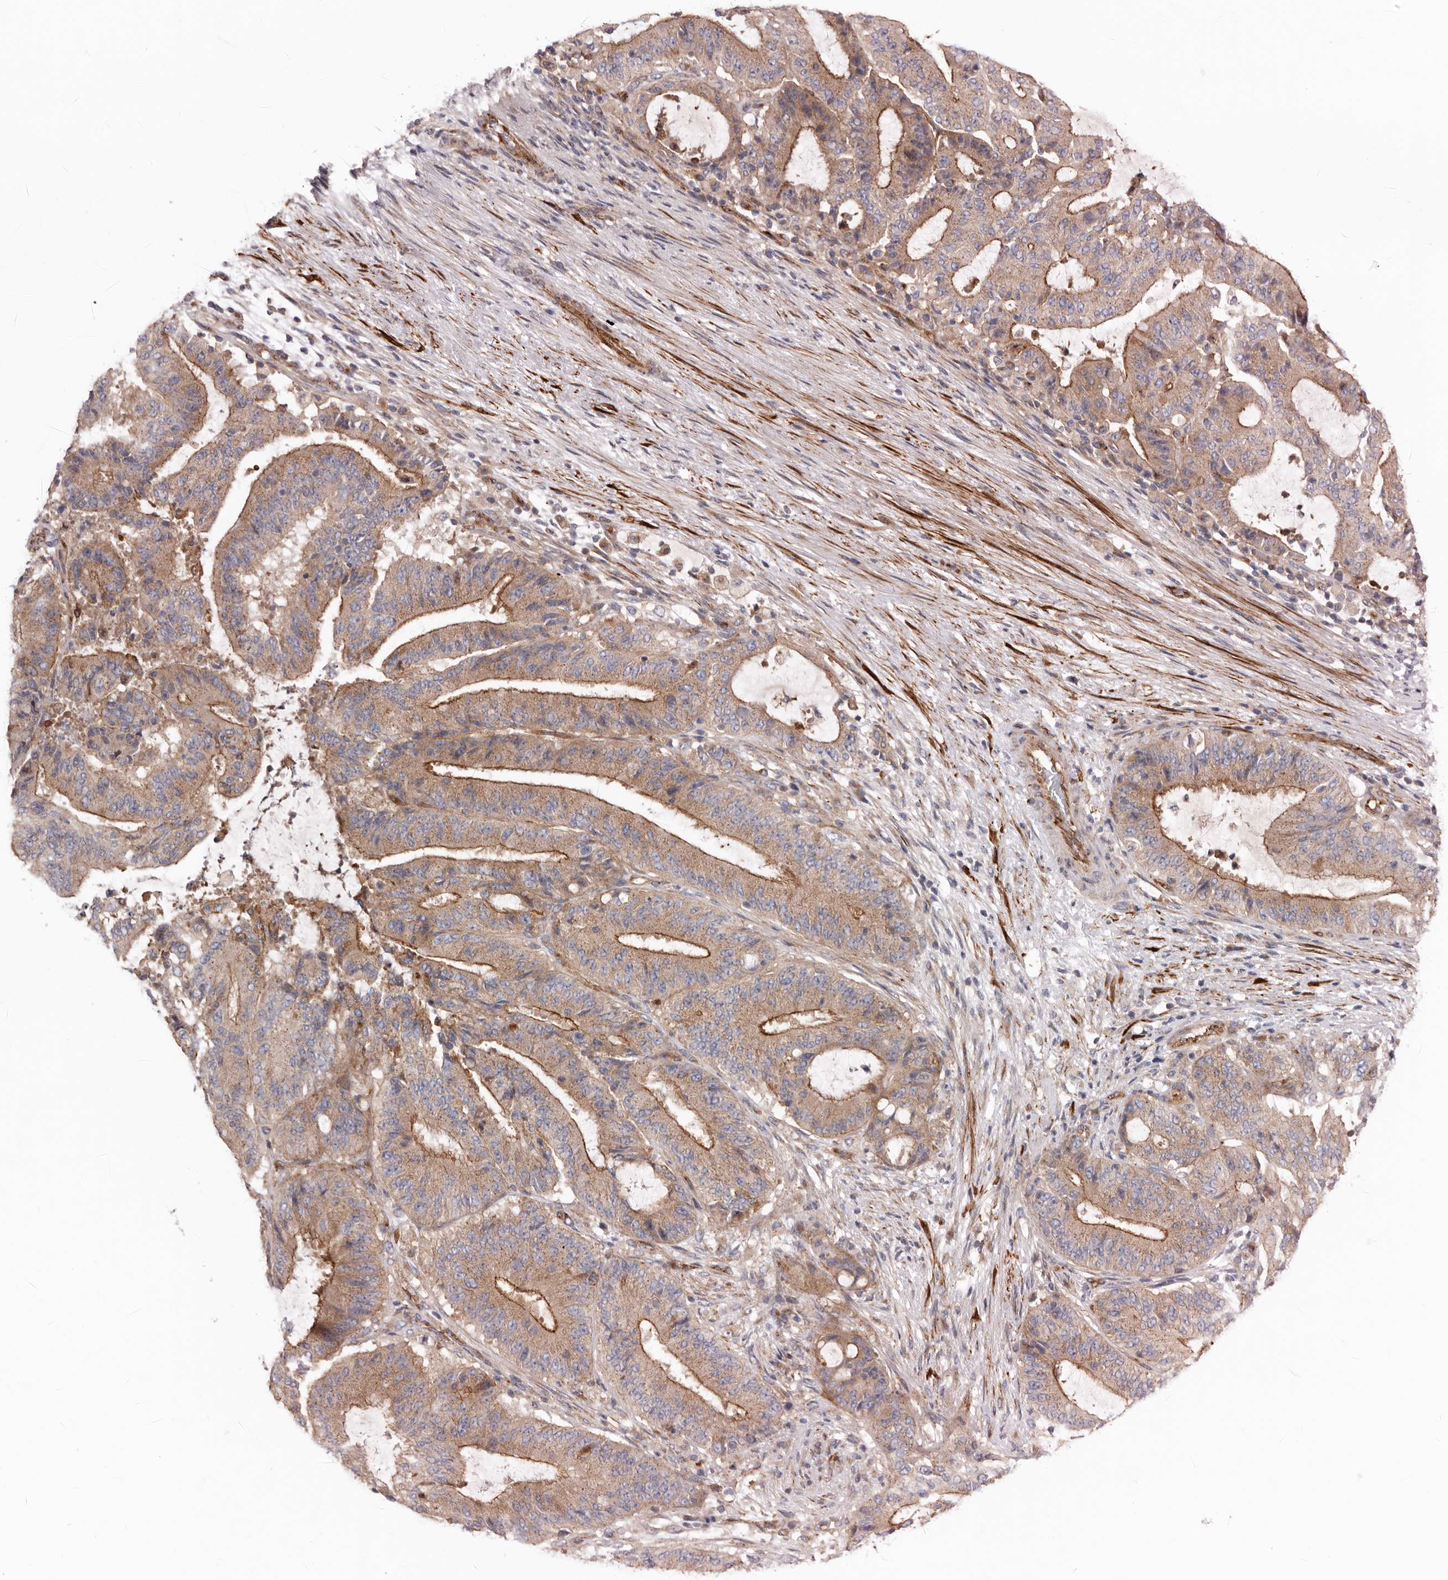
{"staining": {"intensity": "moderate", "quantity": ">75%", "location": "cytoplasmic/membranous"}, "tissue": "liver cancer", "cell_type": "Tumor cells", "image_type": "cancer", "snomed": [{"axis": "morphology", "description": "Normal tissue, NOS"}, {"axis": "morphology", "description": "Cholangiocarcinoma"}, {"axis": "topography", "description": "Liver"}, {"axis": "topography", "description": "Peripheral nerve tissue"}], "caption": "Immunohistochemical staining of liver cancer (cholangiocarcinoma) shows medium levels of moderate cytoplasmic/membranous protein staining in about >75% of tumor cells. (Brightfield microscopy of DAB IHC at high magnification).", "gene": "LUZP1", "patient": {"sex": "female", "age": 73}}